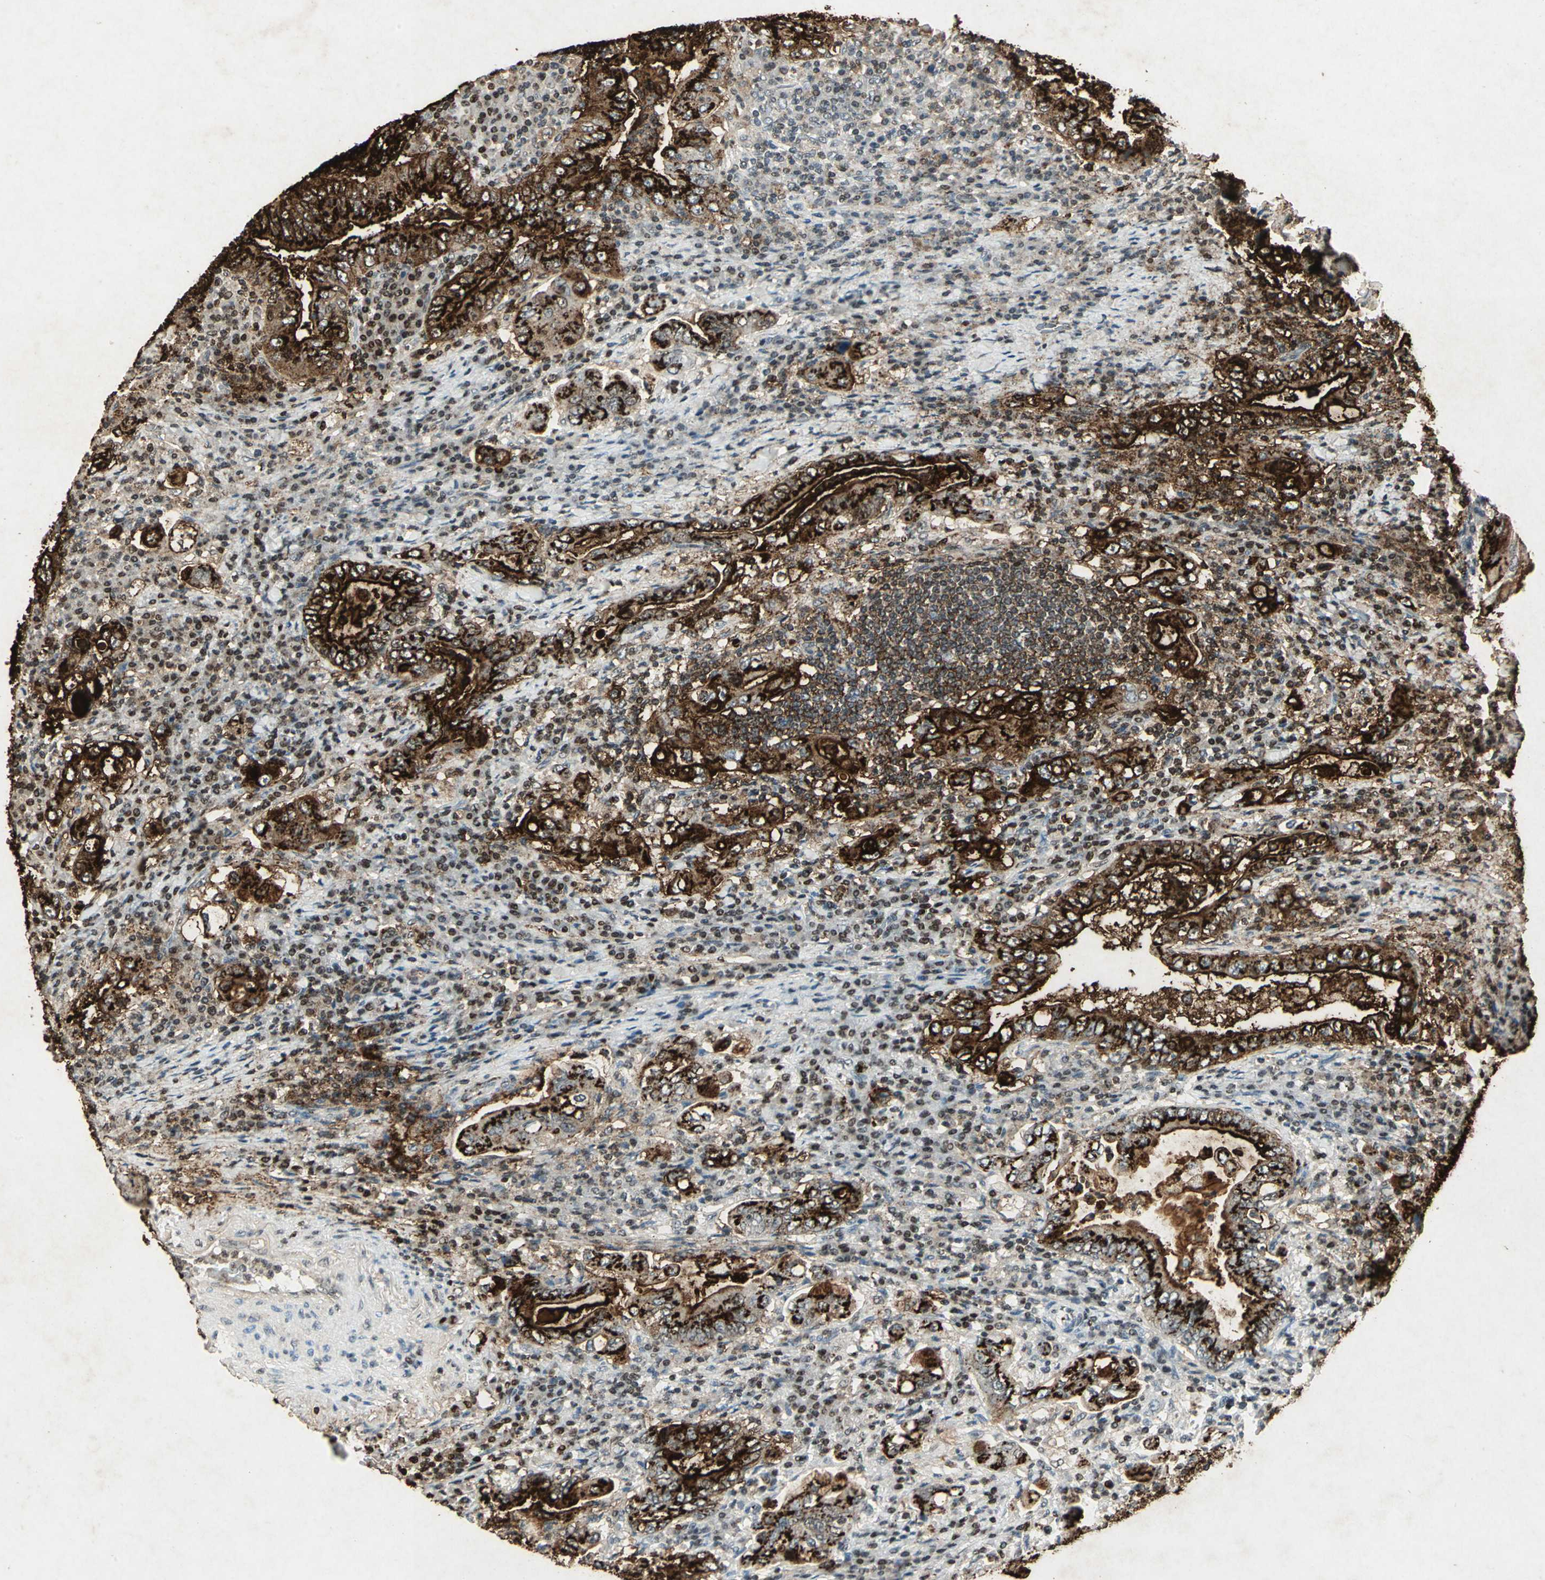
{"staining": {"intensity": "strong", "quantity": ">75%", "location": "cytoplasmic/membranous"}, "tissue": "stomach cancer", "cell_type": "Tumor cells", "image_type": "cancer", "snomed": [{"axis": "morphology", "description": "Normal tissue, NOS"}, {"axis": "morphology", "description": "Adenocarcinoma, NOS"}, {"axis": "topography", "description": "Esophagus"}, {"axis": "topography", "description": "Stomach, upper"}, {"axis": "topography", "description": "Peripheral nerve tissue"}], "caption": "Immunohistochemistry of human stomach cancer displays high levels of strong cytoplasmic/membranous positivity in approximately >75% of tumor cells.", "gene": "CAMK2B", "patient": {"sex": "male", "age": 62}}